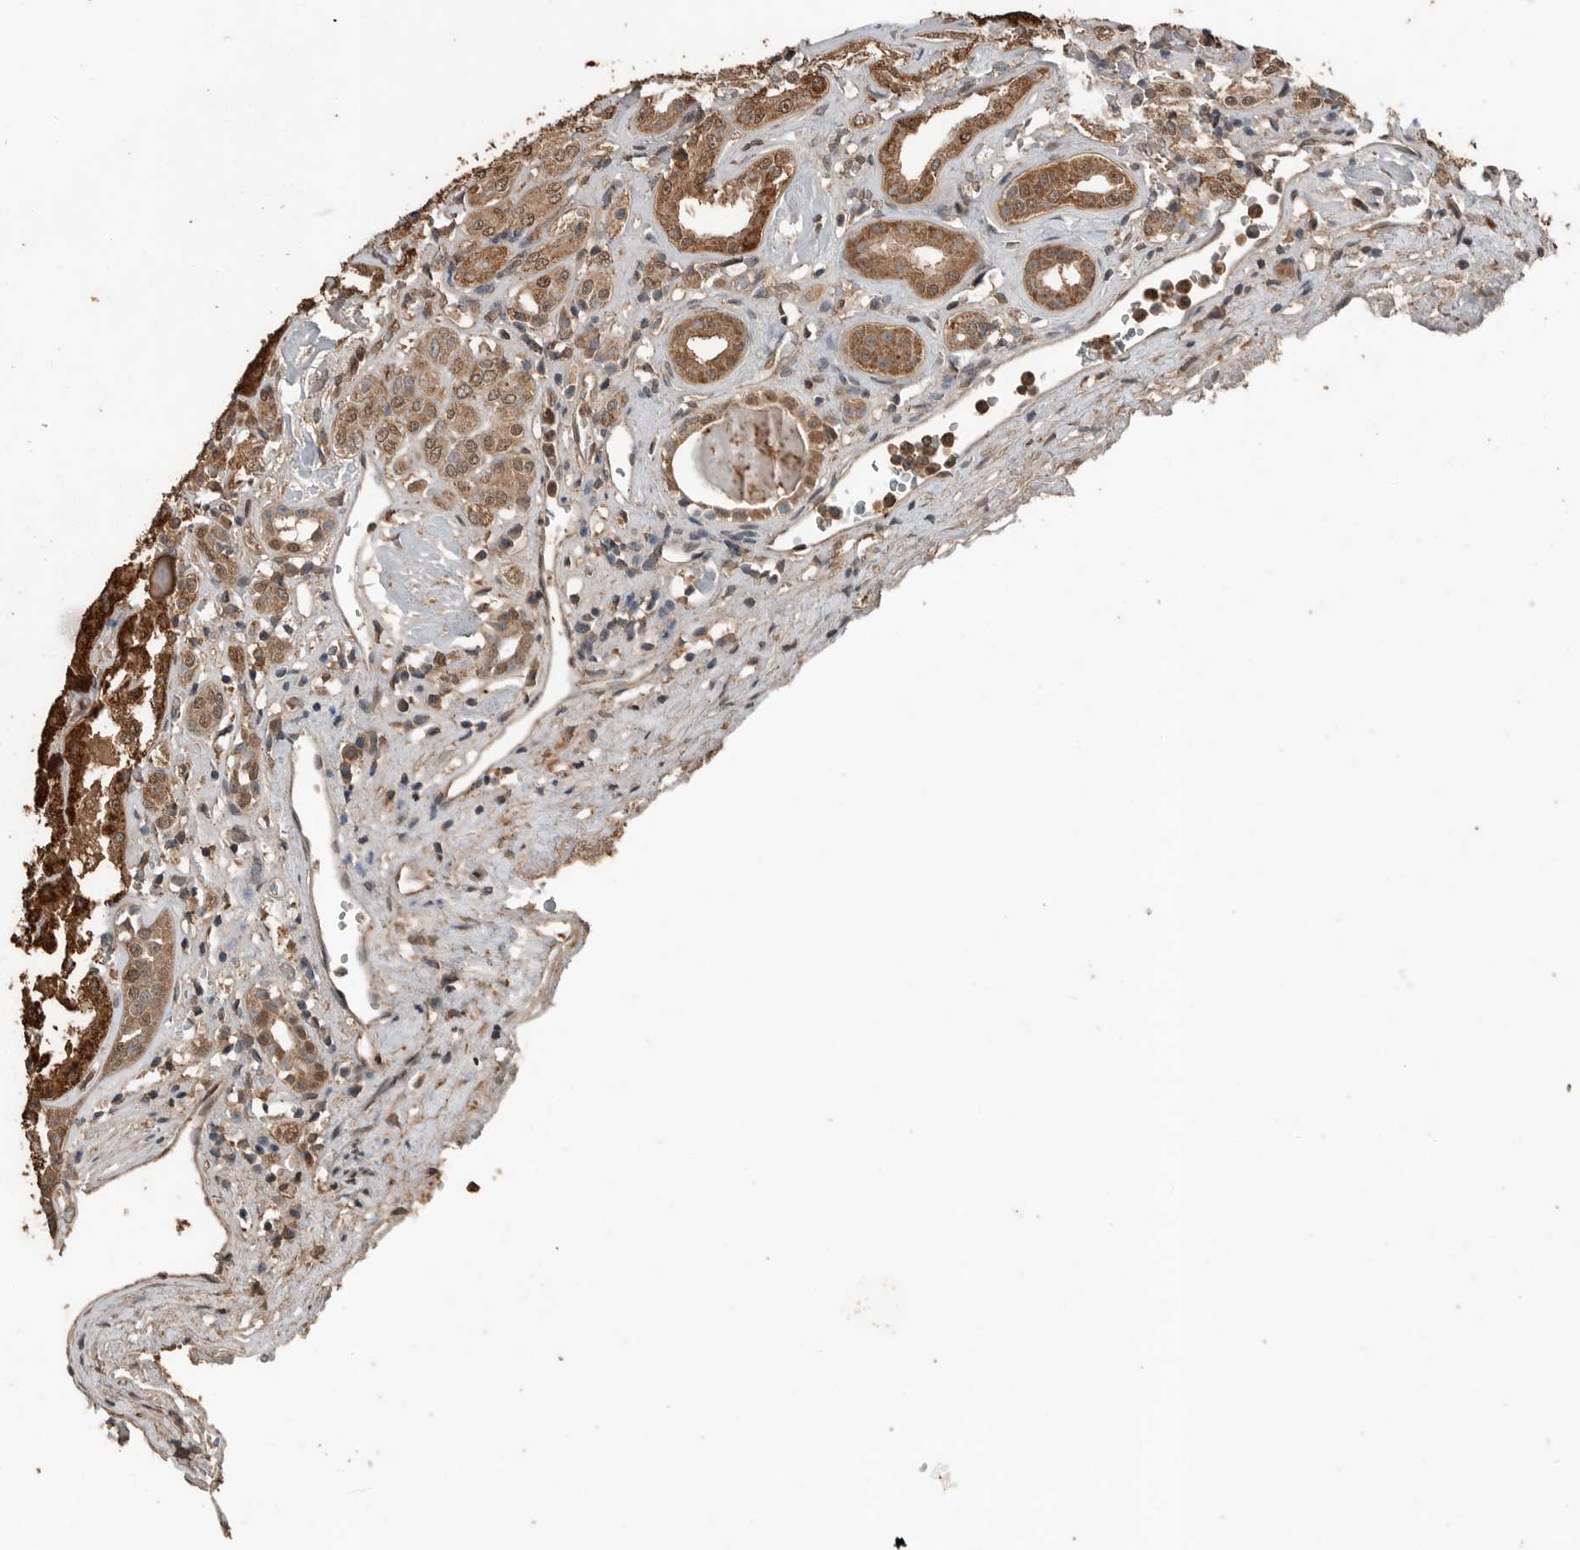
{"staining": {"intensity": "moderate", "quantity": ">75%", "location": "cytoplasmic/membranous,nuclear"}, "tissue": "kidney", "cell_type": "Cells in glomeruli", "image_type": "normal", "snomed": [{"axis": "morphology", "description": "Normal tissue, NOS"}, {"axis": "topography", "description": "Kidney"}], "caption": "Kidney stained with IHC displays moderate cytoplasmic/membranous,nuclear positivity in about >75% of cells in glomeruli. Nuclei are stained in blue.", "gene": "BLZF1", "patient": {"sex": "female", "age": 56}}